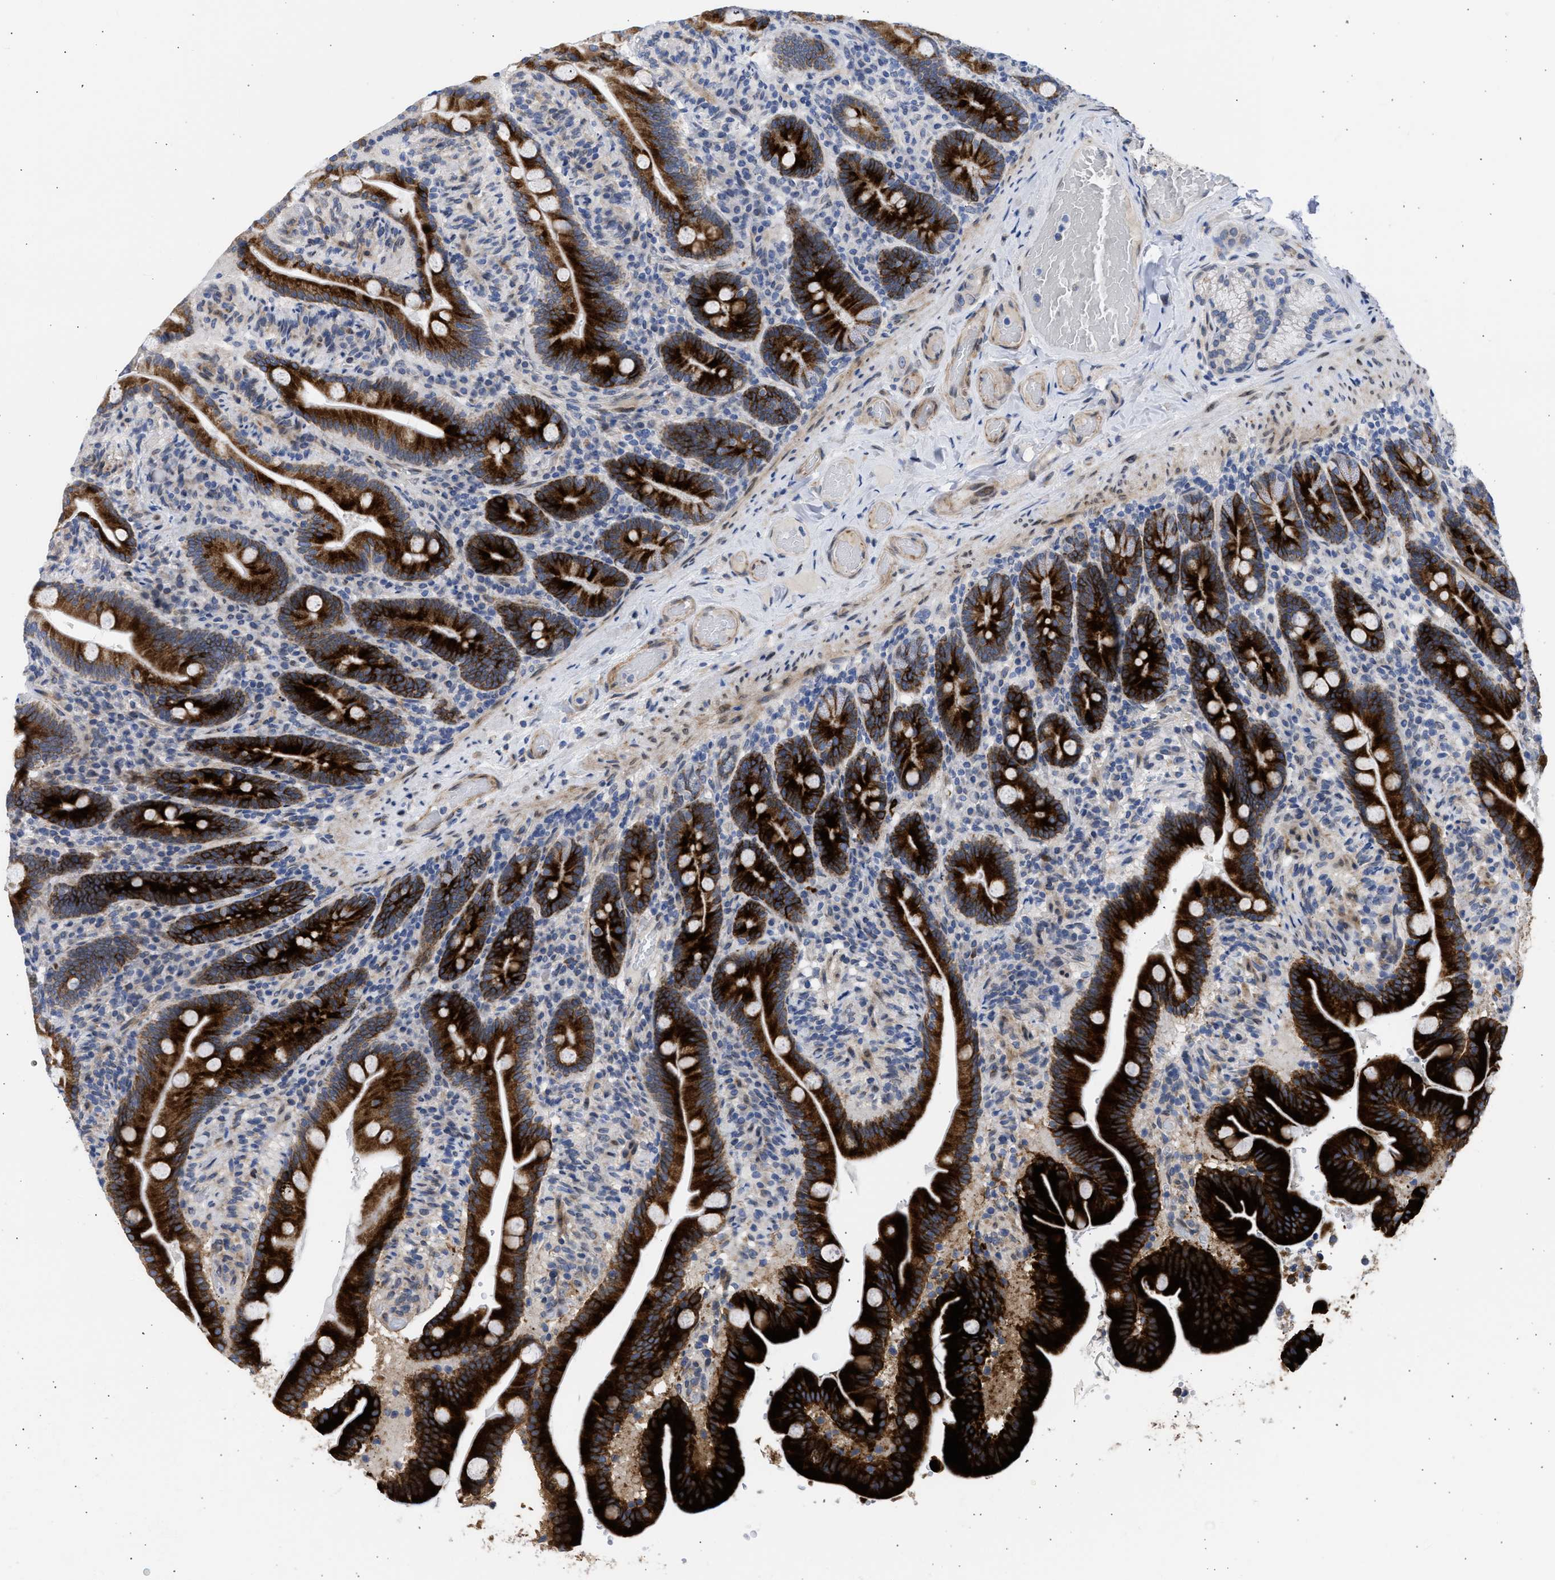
{"staining": {"intensity": "strong", "quantity": ">75%", "location": "cytoplasmic/membranous"}, "tissue": "duodenum", "cell_type": "Glandular cells", "image_type": "normal", "snomed": [{"axis": "morphology", "description": "Normal tissue, NOS"}, {"axis": "topography", "description": "Duodenum"}], "caption": "This is a micrograph of immunohistochemistry staining of normal duodenum, which shows strong positivity in the cytoplasmic/membranous of glandular cells.", "gene": "NUP35", "patient": {"sex": "male", "age": 54}}